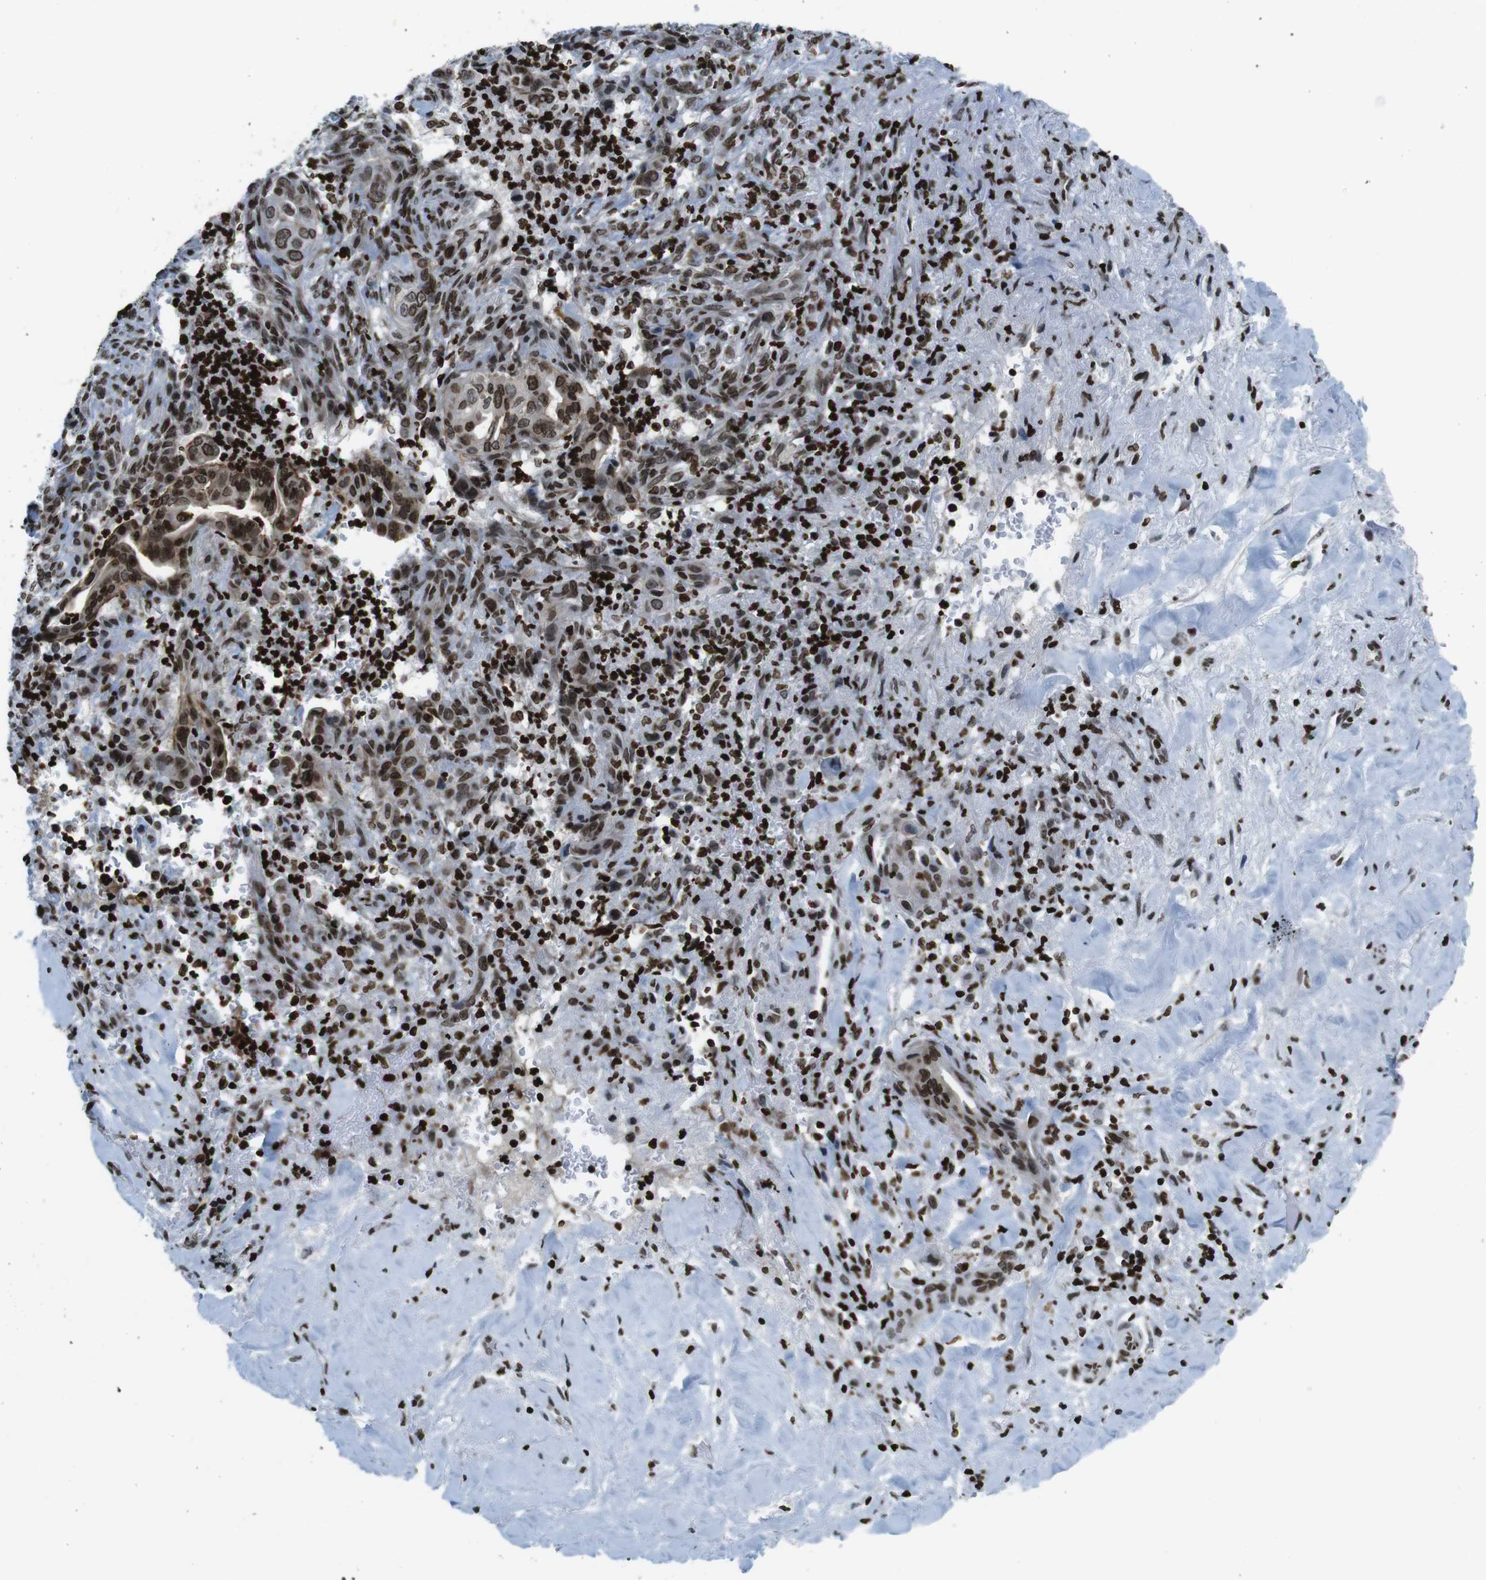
{"staining": {"intensity": "strong", "quantity": ">75%", "location": "nuclear"}, "tissue": "liver cancer", "cell_type": "Tumor cells", "image_type": "cancer", "snomed": [{"axis": "morphology", "description": "Cholangiocarcinoma"}, {"axis": "topography", "description": "Liver"}], "caption": "A micrograph showing strong nuclear positivity in about >75% of tumor cells in liver cancer (cholangiocarcinoma), as visualized by brown immunohistochemical staining.", "gene": "H2AC8", "patient": {"sex": "female", "age": 67}}